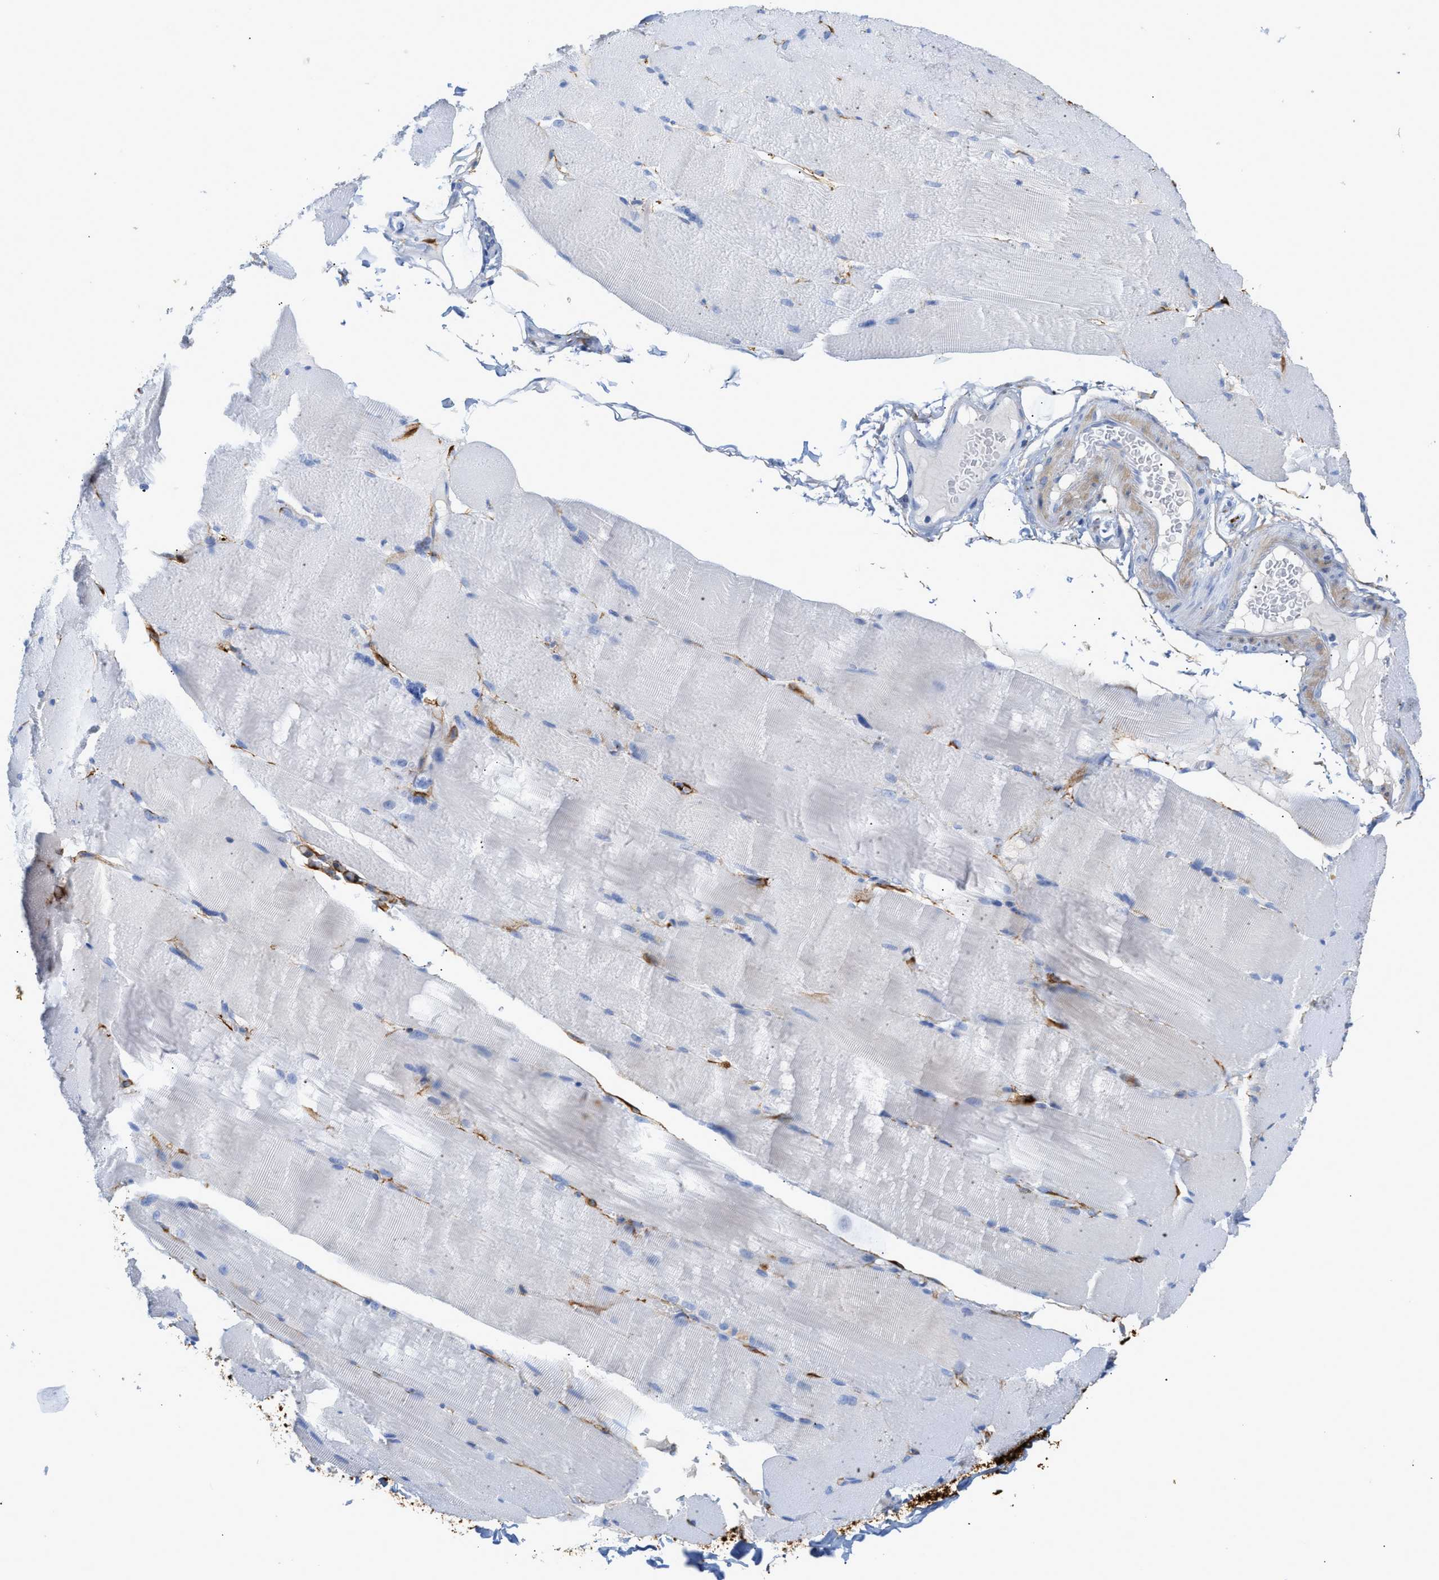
{"staining": {"intensity": "negative", "quantity": "none", "location": "none"}, "tissue": "skeletal muscle", "cell_type": "Myocytes", "image_type": "normal", "snomed": [{"axis": "morphology", "description": "Normal tissue, NOS"}, {"axis": "topography", "description": "Skin"}, {"axis": "topography", "description": "Skeletal muscle"}], "caption": "A high-resolution histopathology image shows immunohistochemistry (IHC) staining of benign skeletal muscle, which shows no significant positivity in myocytes.", "gene": "AMPH", "patient": {"sex": "male", "age": 83}}